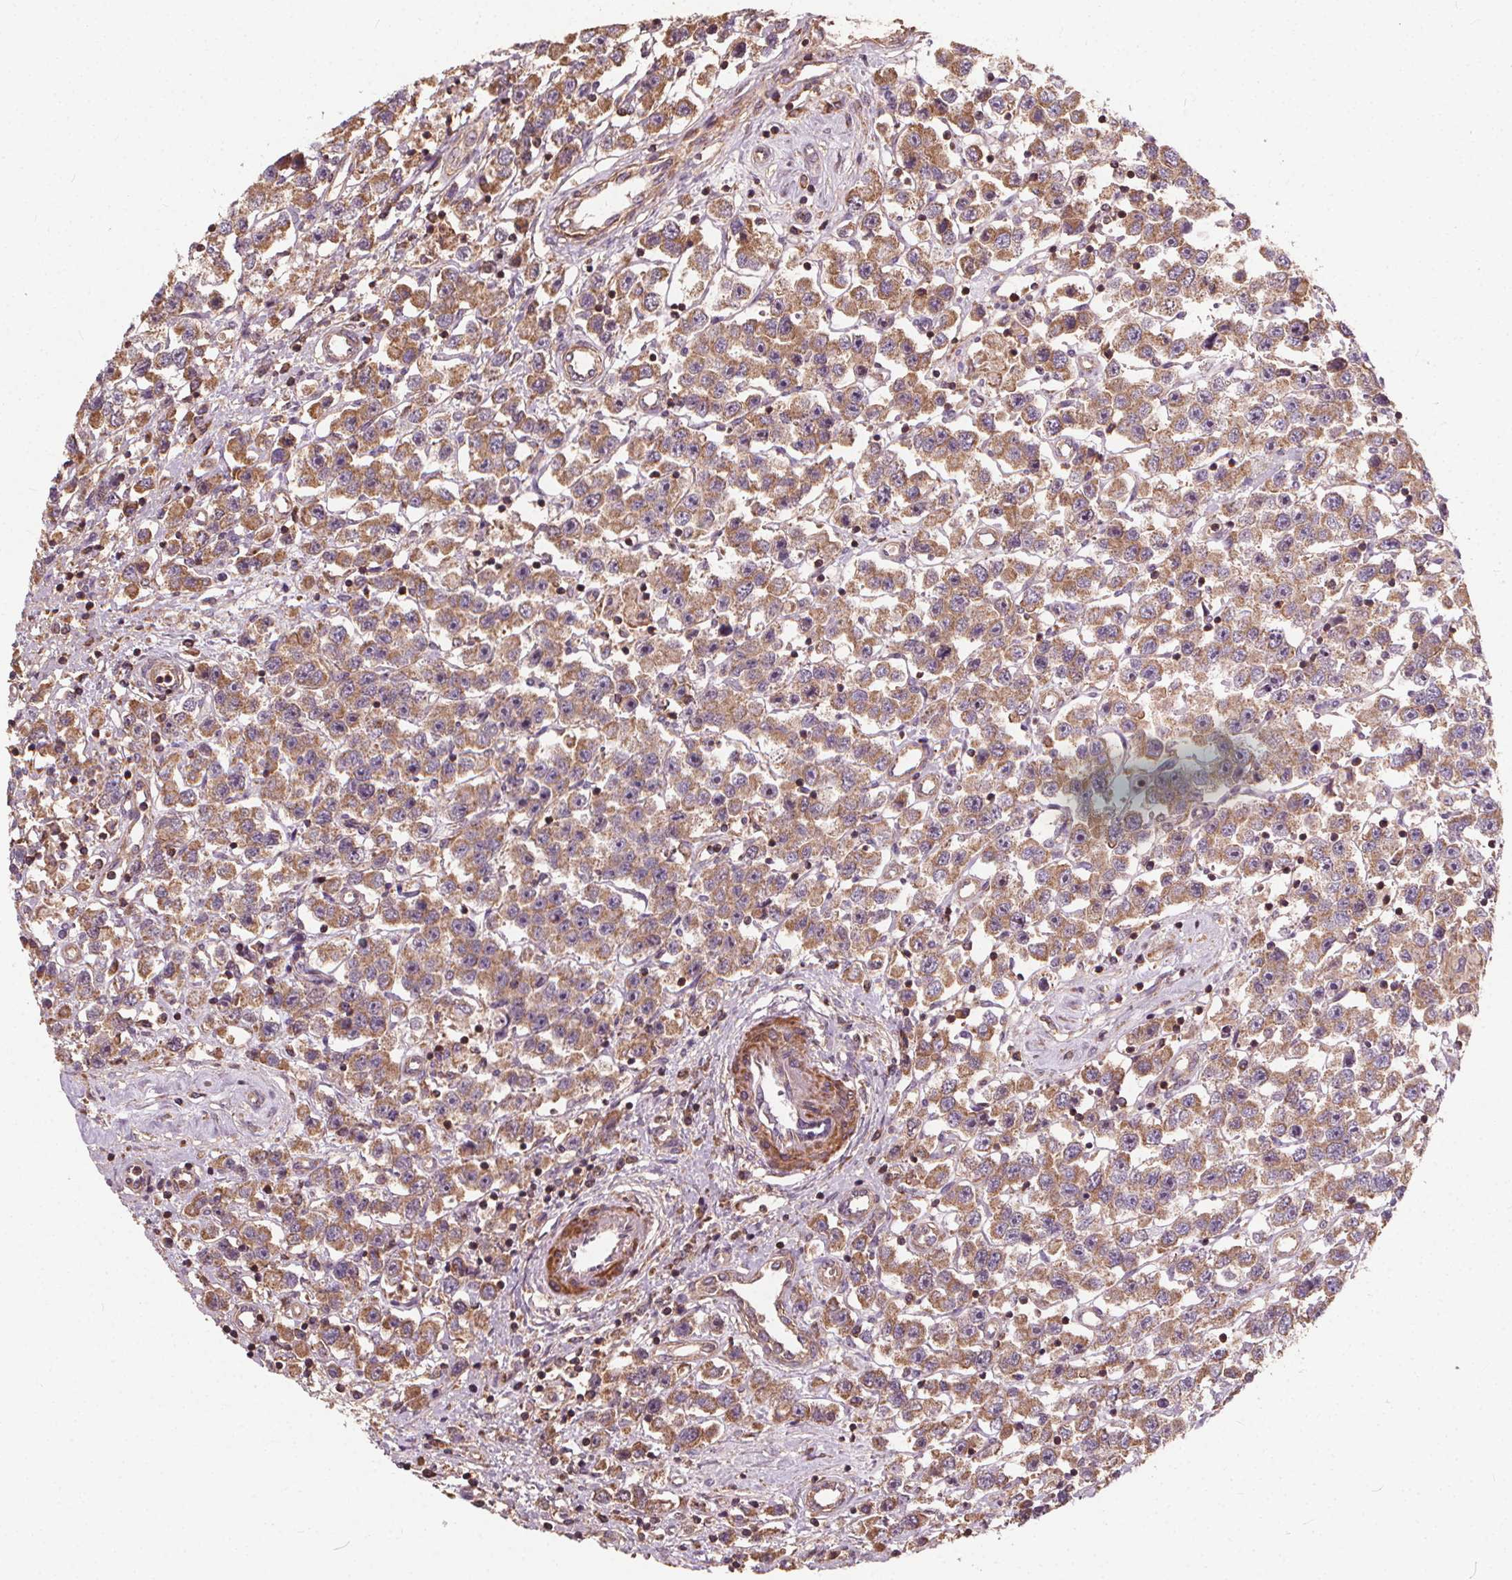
{"staining": {"intensity": "moderate", "quantity": ">75%", "location": "cytoplasmic/membranous"}, "tissue": "testis cancer", "cell_type": "Tumor cells", "image_type": "cancer", "snomed": [{"axis": "morphology", "description": "Seminoma, NOS"}, {"axis": "topography", "description": "Testis"}], "caption": "Testis seminoma tissue displays moderate cytoplasmic/membranous expression in about >75% of tumor cells, visualized by immunohistochemistry.", "gene": "ORAI2", "patient": {"sex": "male", "age": 45}}